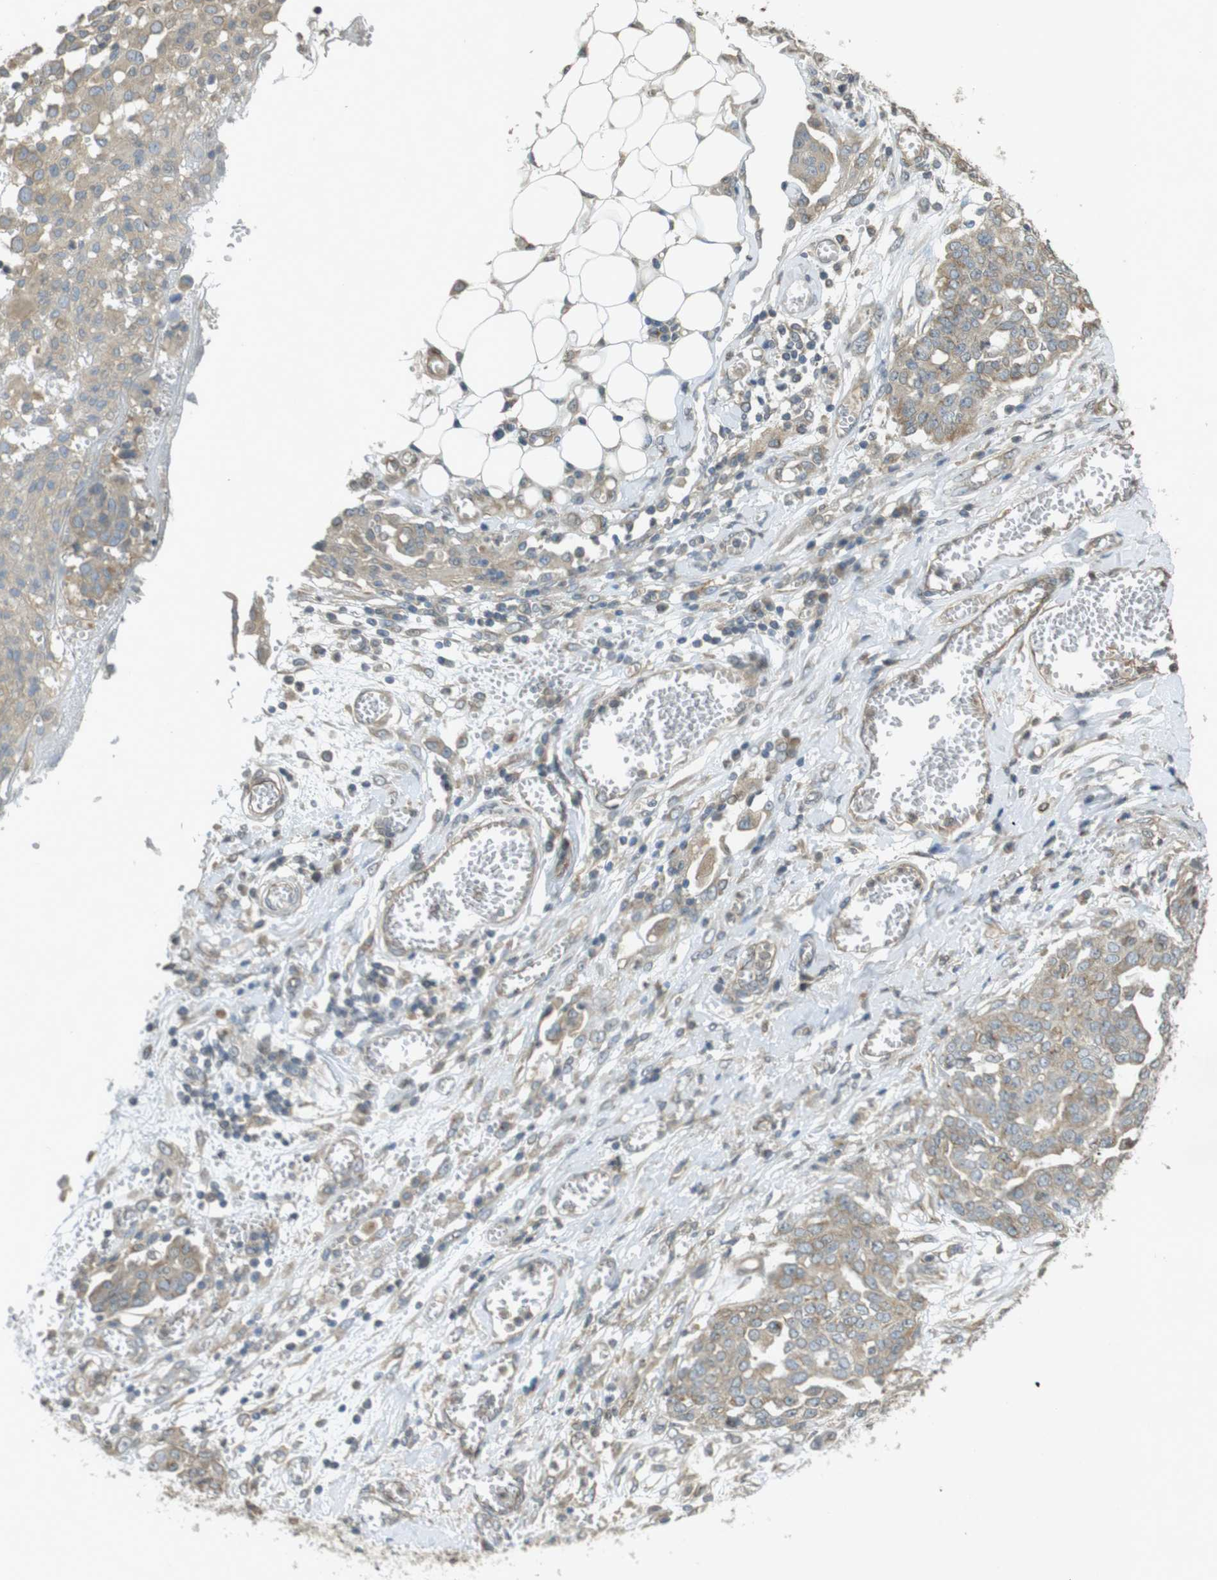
{"staining": {"intensity": "weak", "quantity": ">75%", "location": "cytoplasmic/membranous"}, "tissue": "ovarian cancer", "cell_type": "Tumor cells", "image_type": "cancer", "snomed": [{"axis": "morphology", "description": "Cystadenocarcinoma, serous, NOS"}, {"axis": "topography", "description": "Soft tissue"}, {"axis": "topography", "description": "Ovary"}], "caption": "Protein expression analysis of ovarian serous cystadenocarcinoma displays weak cytoplasmic/membranous expression in approximately >75% of tumor cells.", "gene": "KIF5B", "patient": {"sex": "female", "age": 57}}